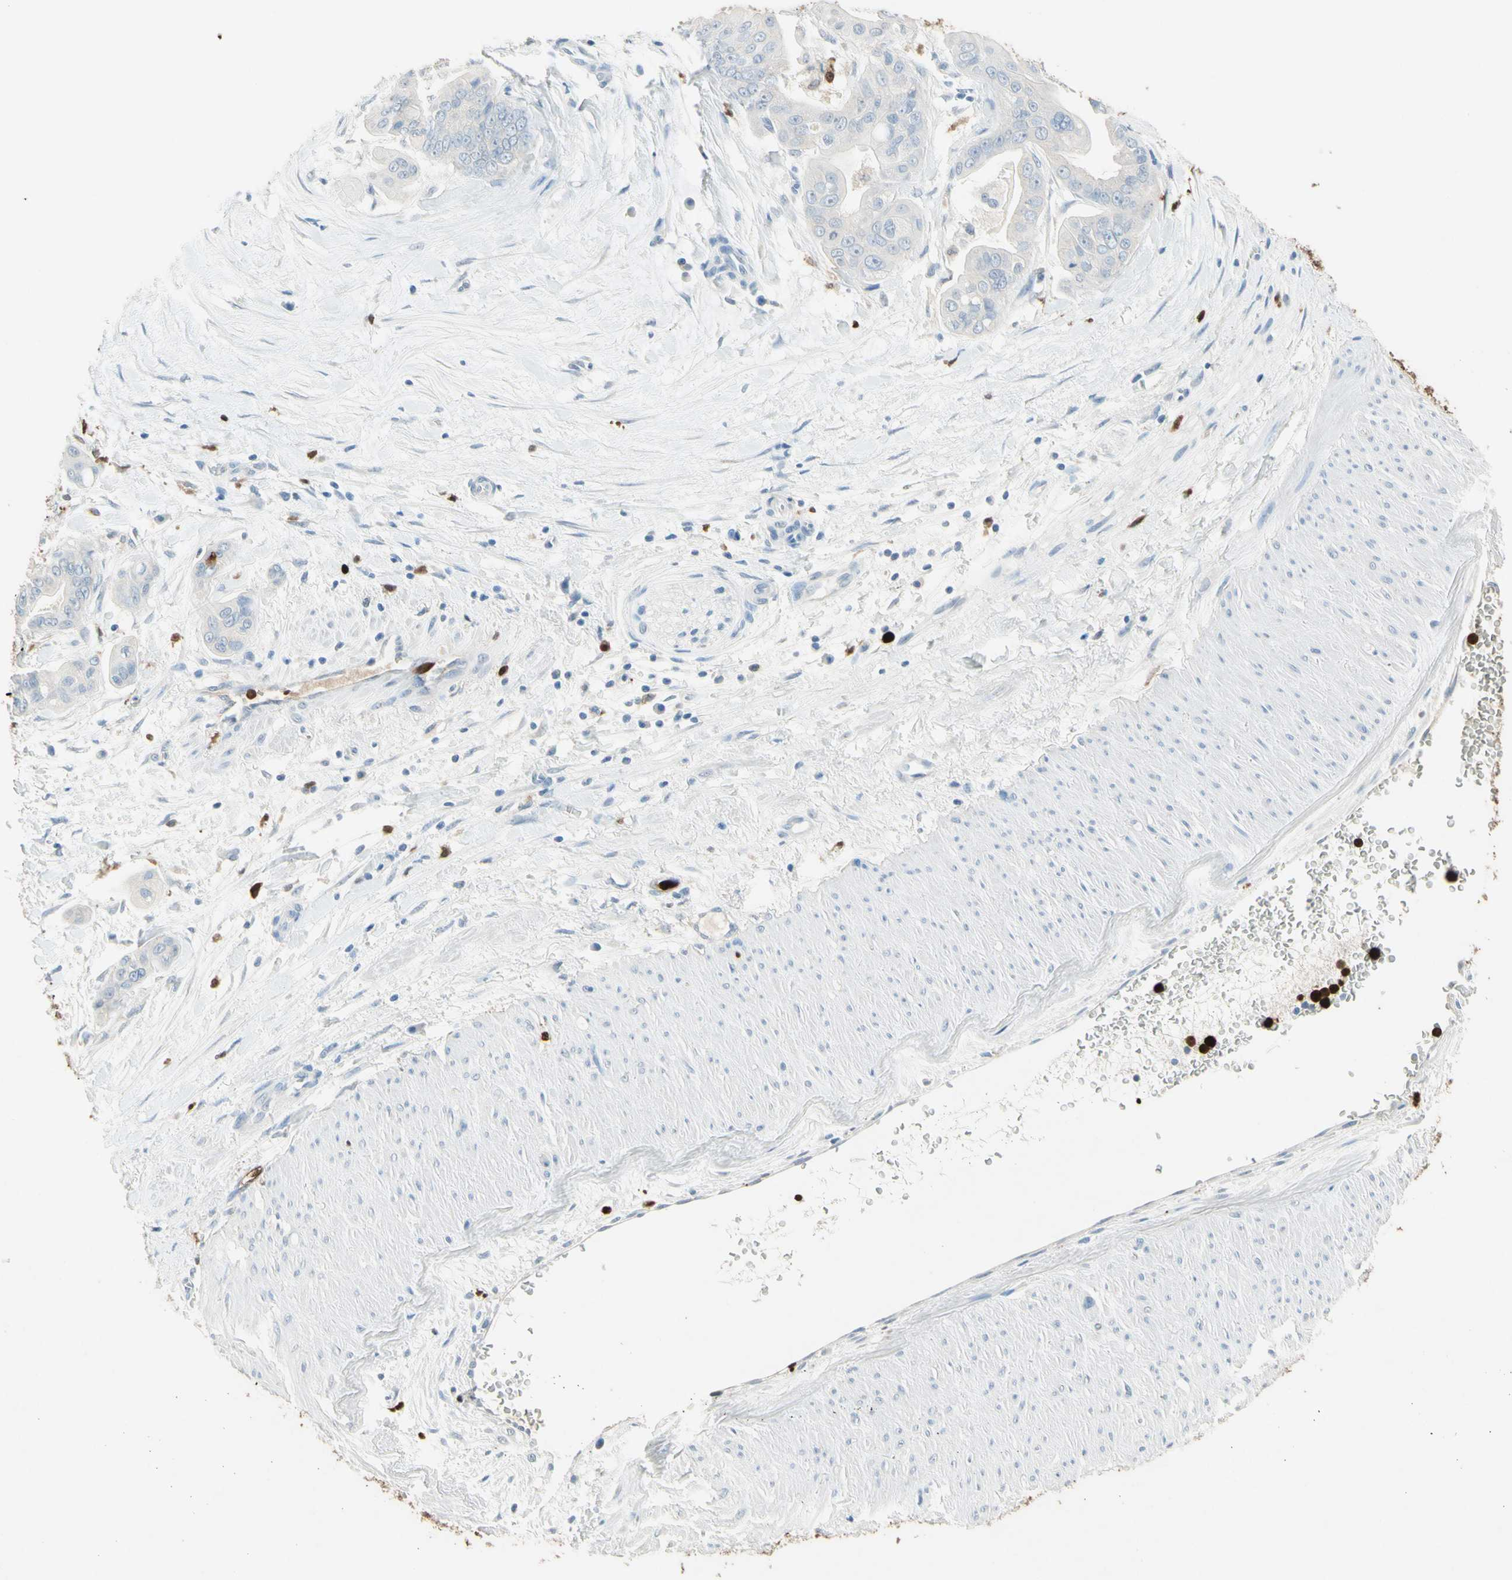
{"staining": {"intensity": "negative", "quantity": "none", "location": "none"}, "tissue": "pancreatic cancer", "cell_type": "Tumor cells", "image_type": "cancer", "snomed": [{"axis": "morphology", "description": "Adenocarcinoma, NOS"}, {"axis": "topography", "description": "Pancreas"}], "caption": "Protein analysis of adenocarcinoma (pancreatic) demonstrates no significant staining in tumor cells.", "gene": "NFKBIZ", "patient": {"sex": "female", "age": 75}}